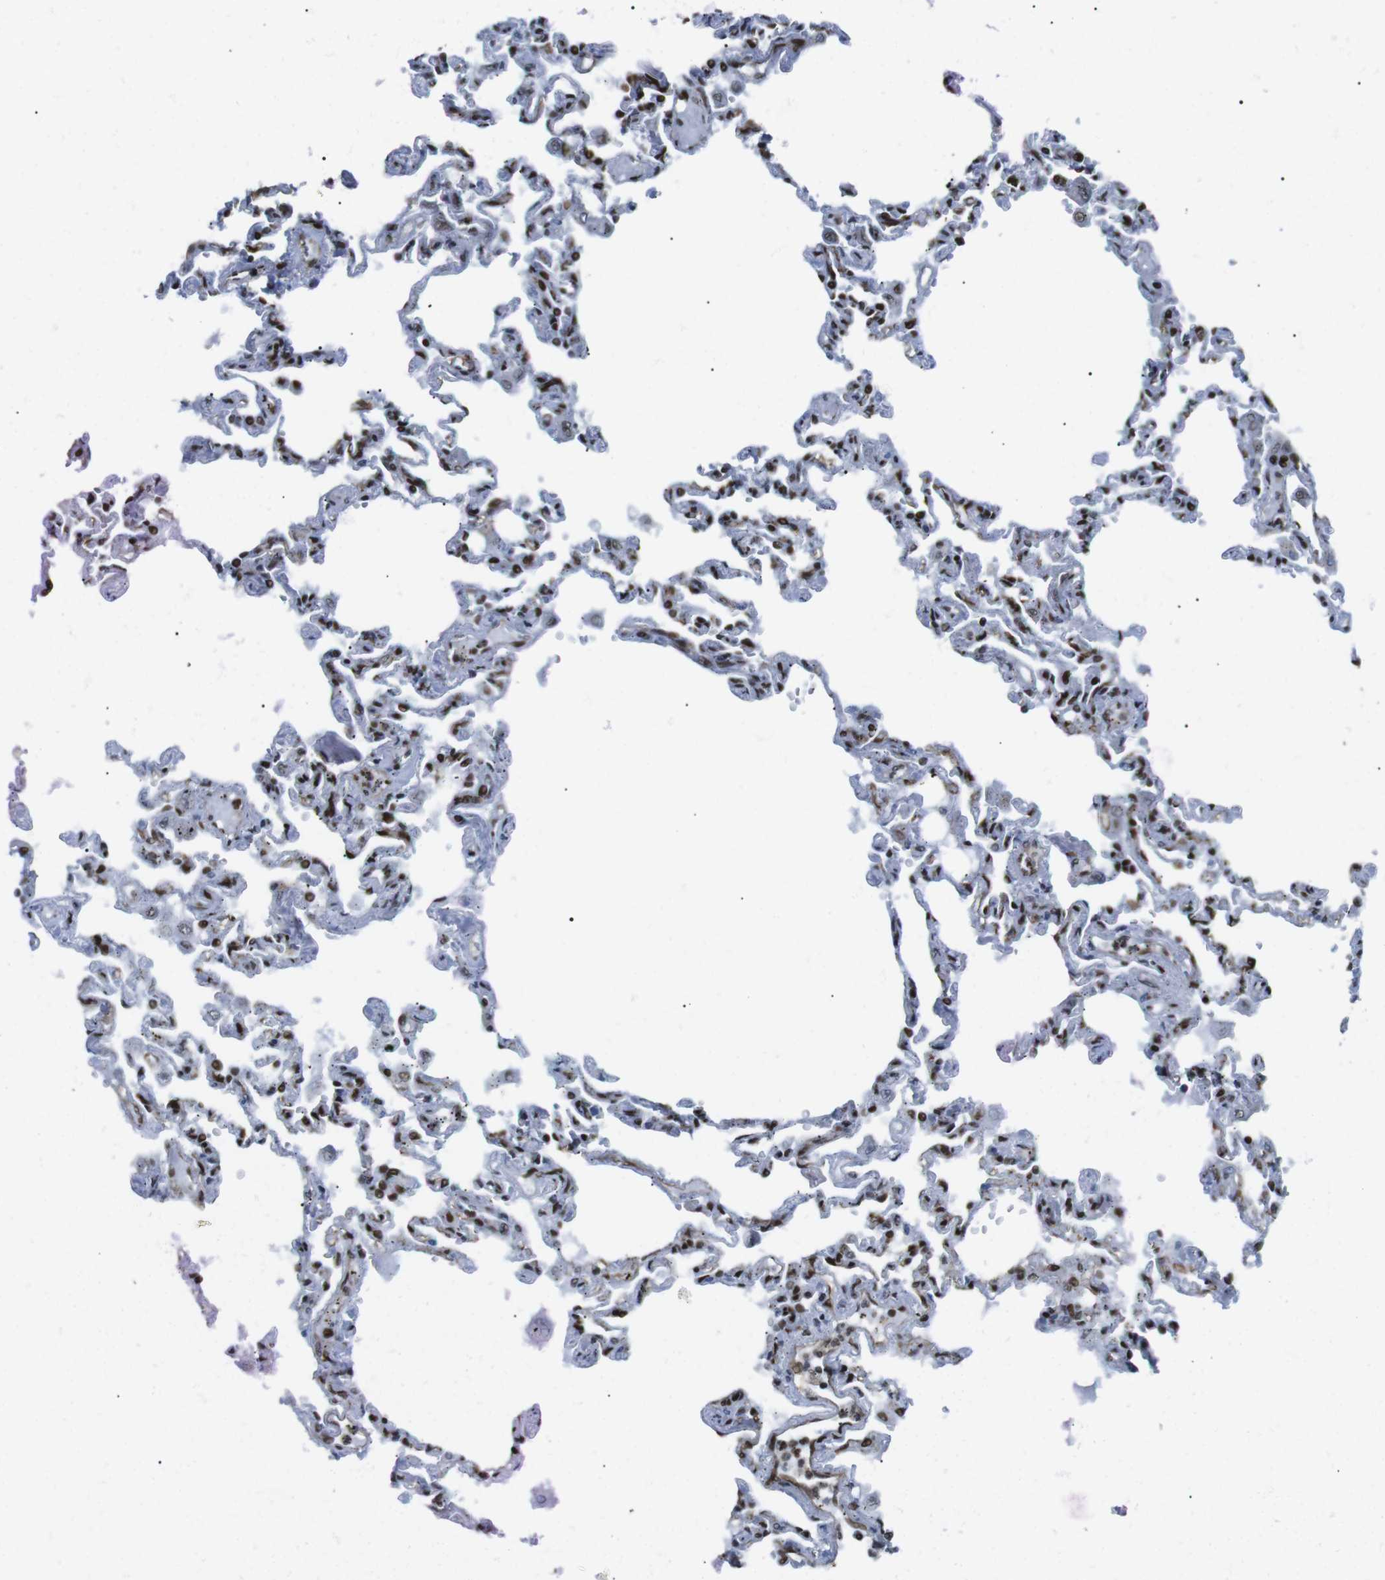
{"staining": {"intensity": "strong", "quantity": ">75%", "location": "nuclear"}, "tissue": "lung", "cell_type": "Alveolar cells", "image_type": "normal", "snomed": [{"axis": "morphology", "description": "Normal tissue, NOS"}, {"axis": "topography", "description": "Lung"}], "caption": "Protein staining displays strong nuclear staining in approximately >75% of alveolar cells in unremarkable lung. The staining was performed using DAB, with brown indicating positive protein expression. Nuclei are stained blue with hematoxylin.", "gene": "ARID1A", "patient": {"sex": "male", "age": 21}}